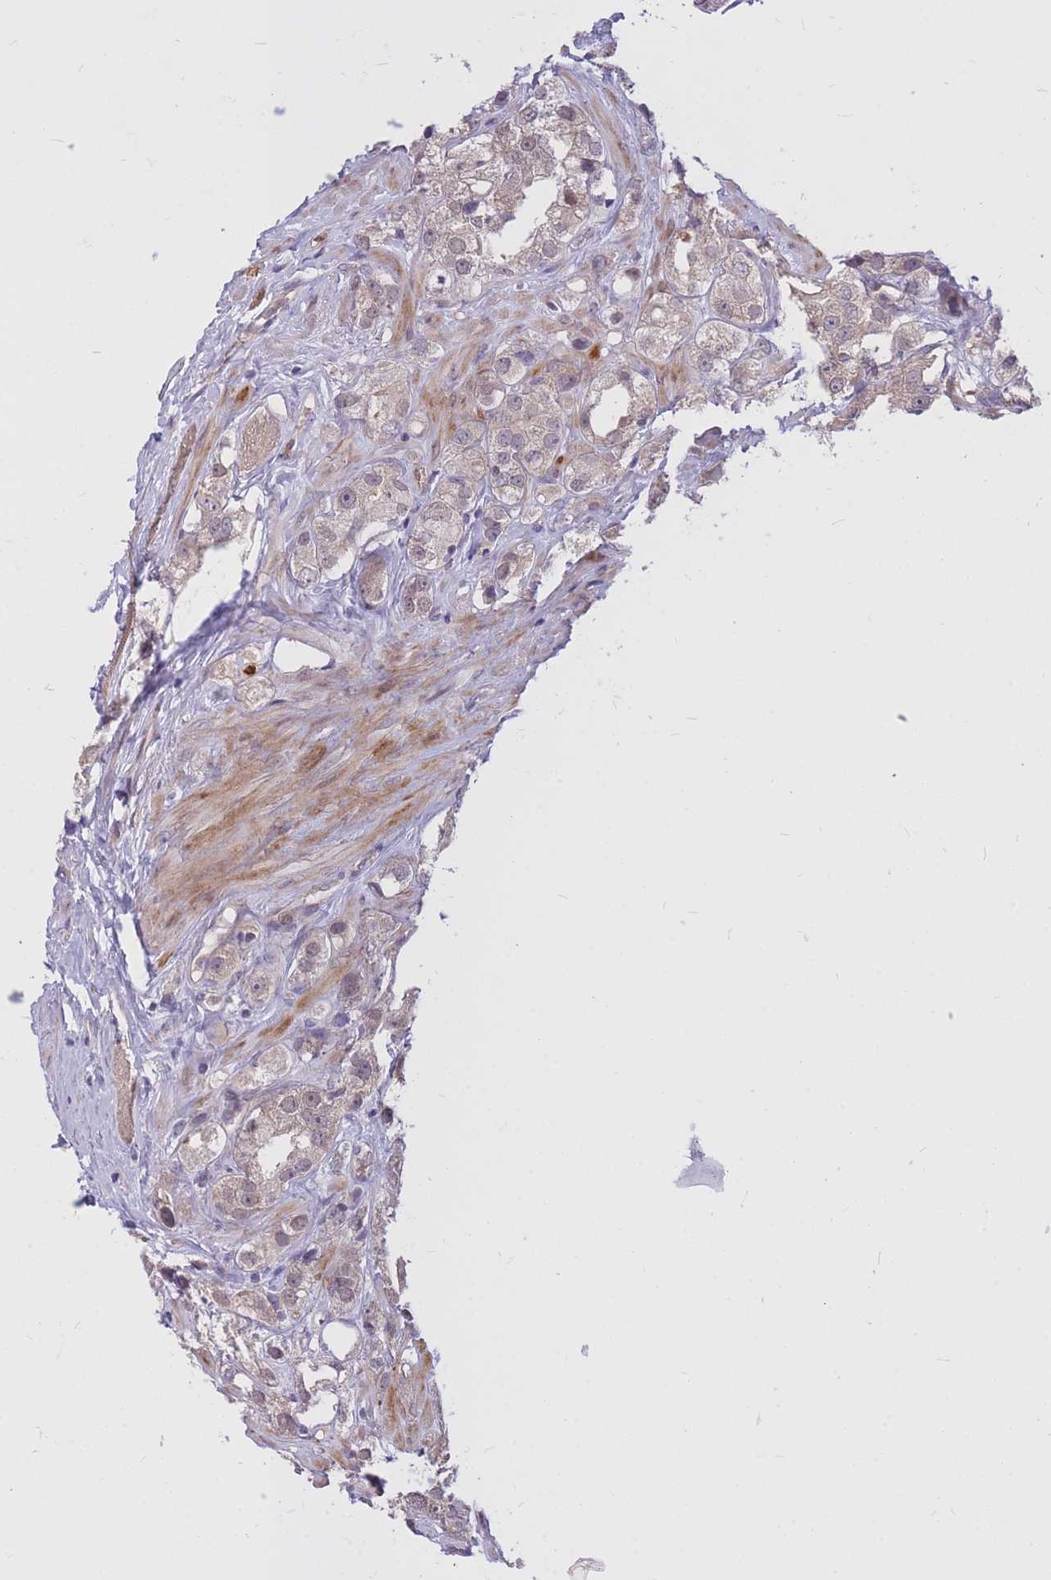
{"staining": {"intensity": "weak", "quantity": "25%-75%", "location": "cytoplasmic/membranous"}, "tissue": "prostate cancer", "cell_type": "Tumor cells", "image_type": "cancer", "snomed": [{"axis": "morphology", "description": "Adenocarcinoma, NOS"}, {"axis": "topography", "description": "Prostate"}], "caption": "Protein expression analysis of human prostate cancer (adenocarcinoma) reveals weak cytoplasmic/membranous positivity in approximately 25%-75% of tumor cells.", "gene": "TCF20", "patient": {"sex": "male", "age": 79}}